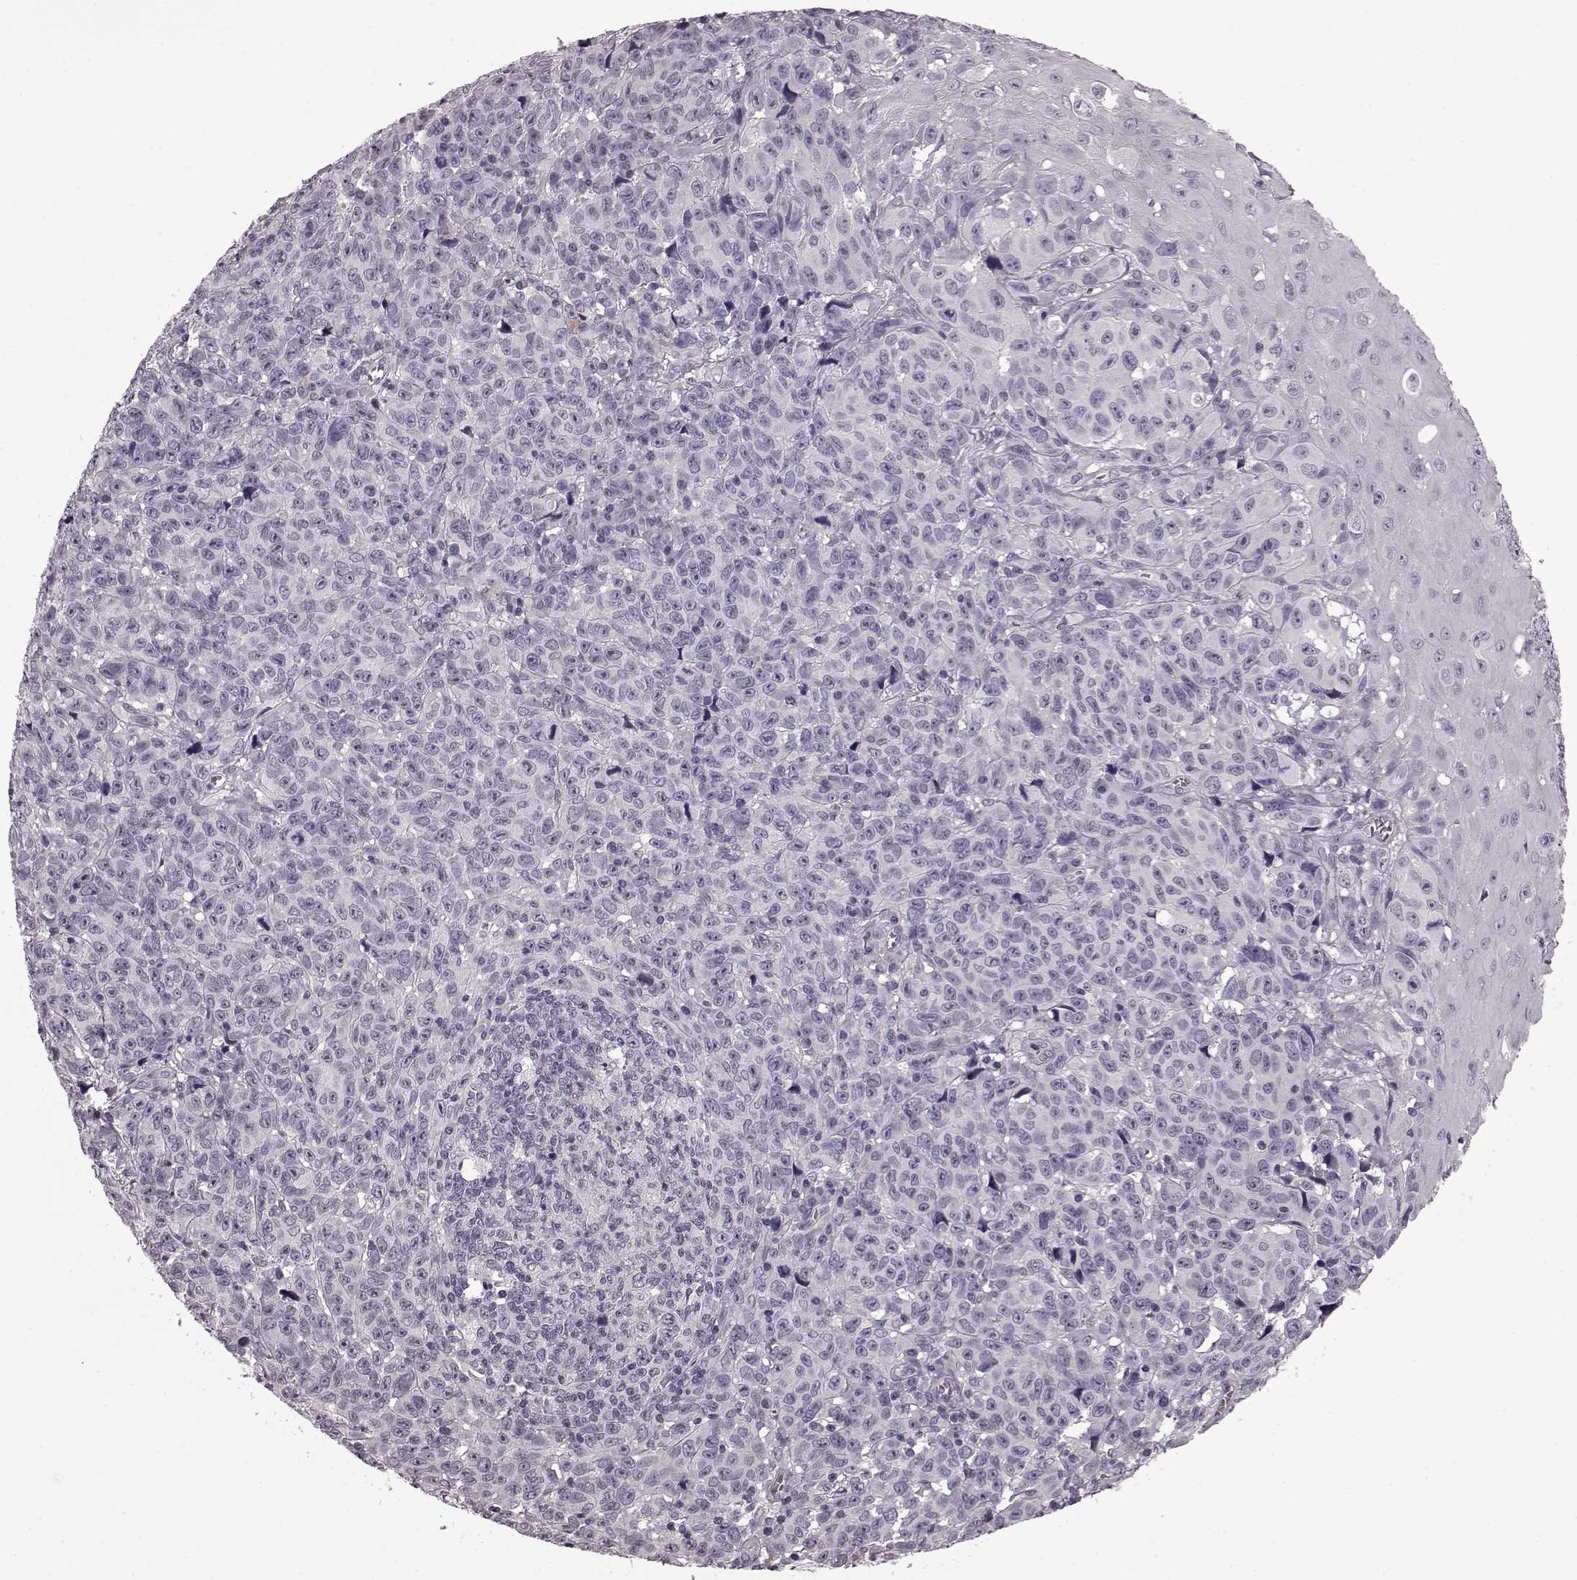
{"staining": {"intensity": "negative", "quantity": "none", "location": "none"}, "tissue": "melanoma", "cell_type": "Tumor cells", "image_type": "cancer", "snomed": [{"axis": "morphology", "description": "Malignant melanoma, NOS"}, {"axis": "topography", "description": "Vulva, labia, clitoris and Bartholin´s gland, NO"}], "caption": "DAB (3,3'-diaminobenzidine) immunohistochemical staining of malignant melanoma exhibits no significant positivity in tumor cells.", "gene": "CST7", "patient": {"sex": "female", "age": 75}}